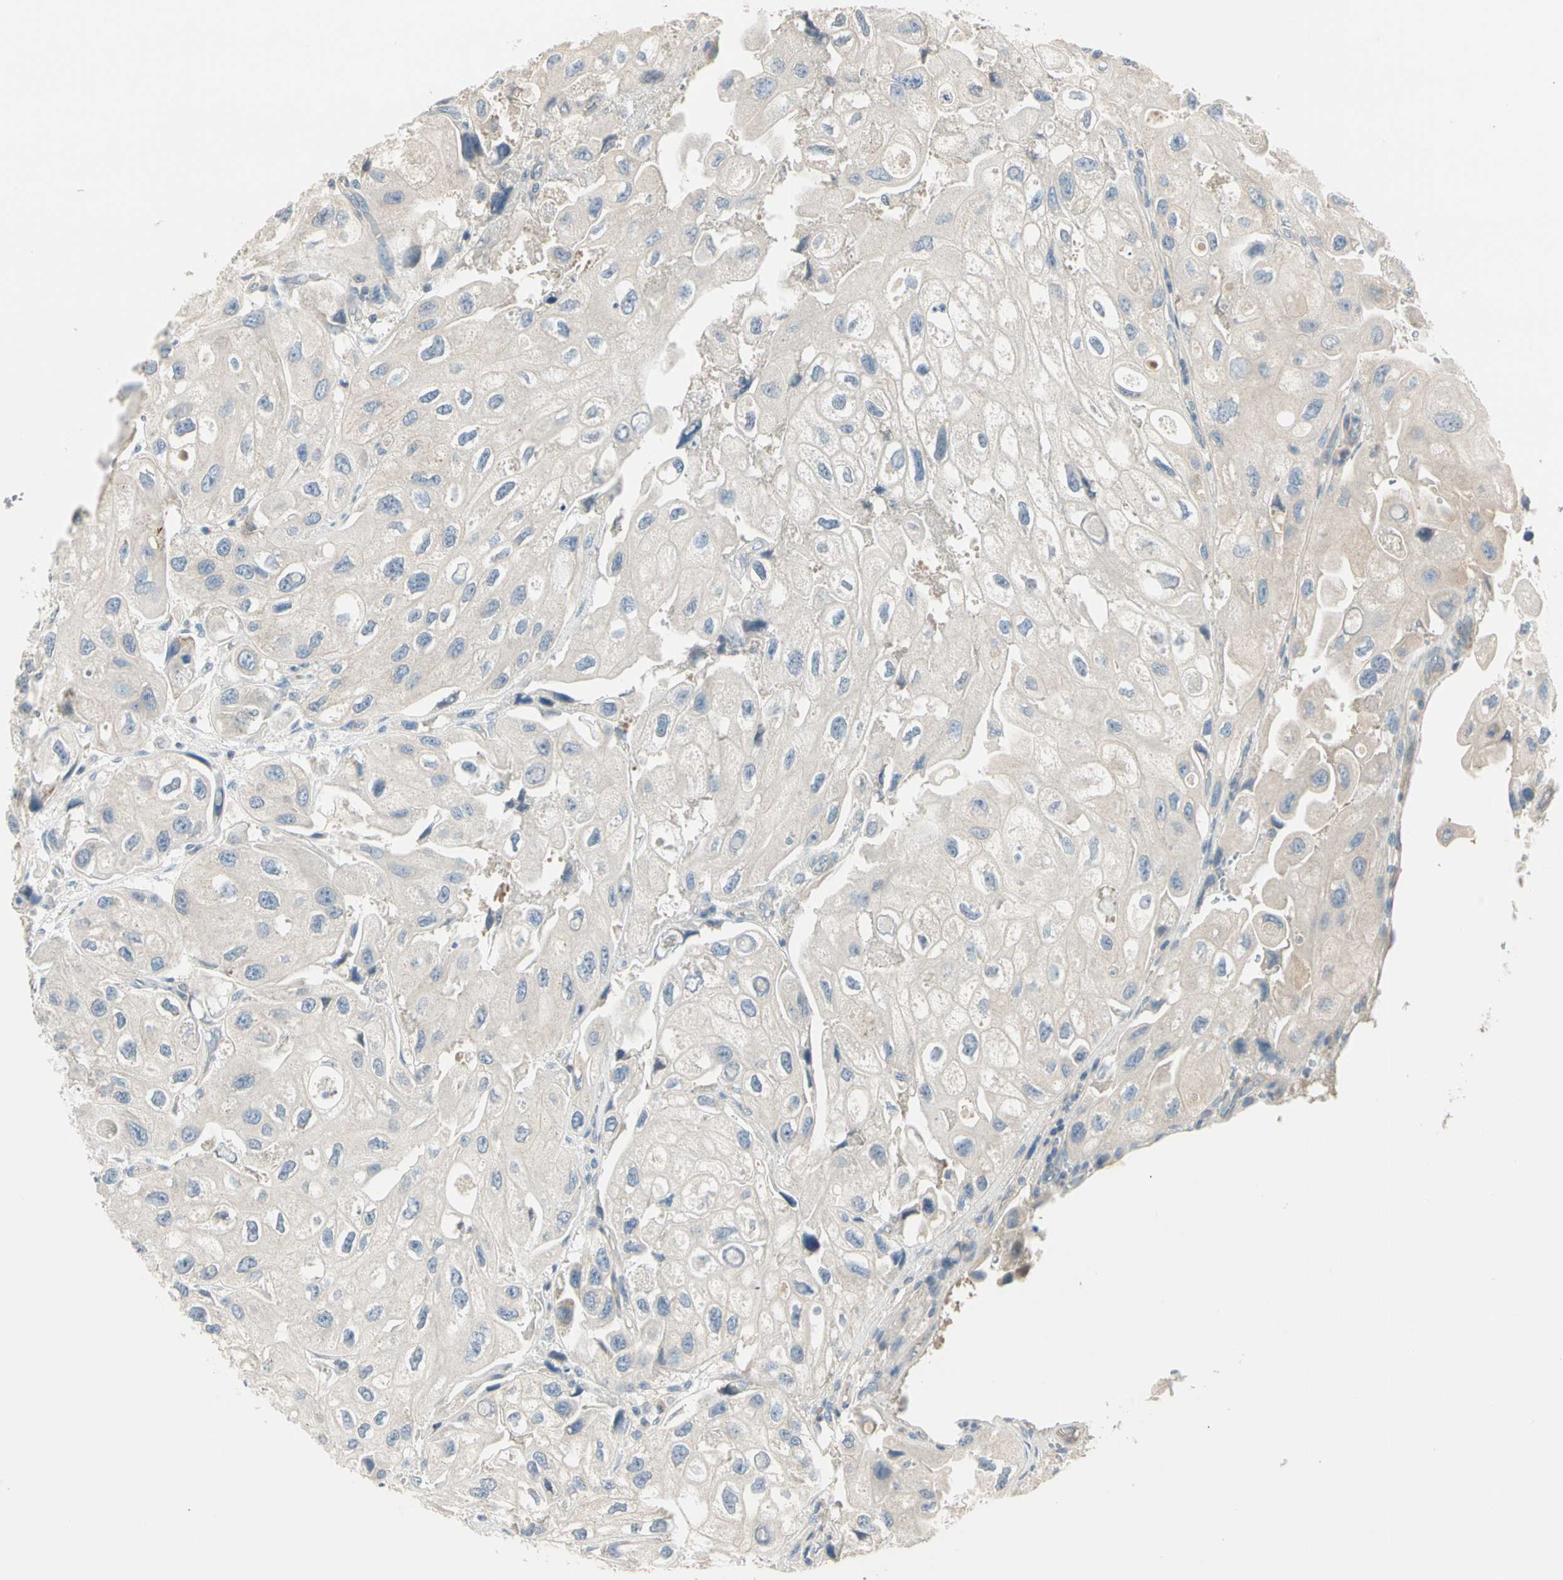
{"staining": {"intensity": "weak", "quantity": "25%-75%", "location": "cytoplasmic/membranous"}, "tissue": "urothelial cancer", "cell_type": "Tumor cells", "image_type": "cancer", "snomed": [{"axis": "morphology", "description": "Urothelial carcinoma, High grade"}, {"axis": "topography", "description": "Urinary bladder"}], "caption": "Protein staining of urothelial cancer tissue displays weak cytoplasmic/membranous expression in about 25%-75% of tumor cells.", "gene": "GPR153", "patient": {"sex": "female", "age": 64}}